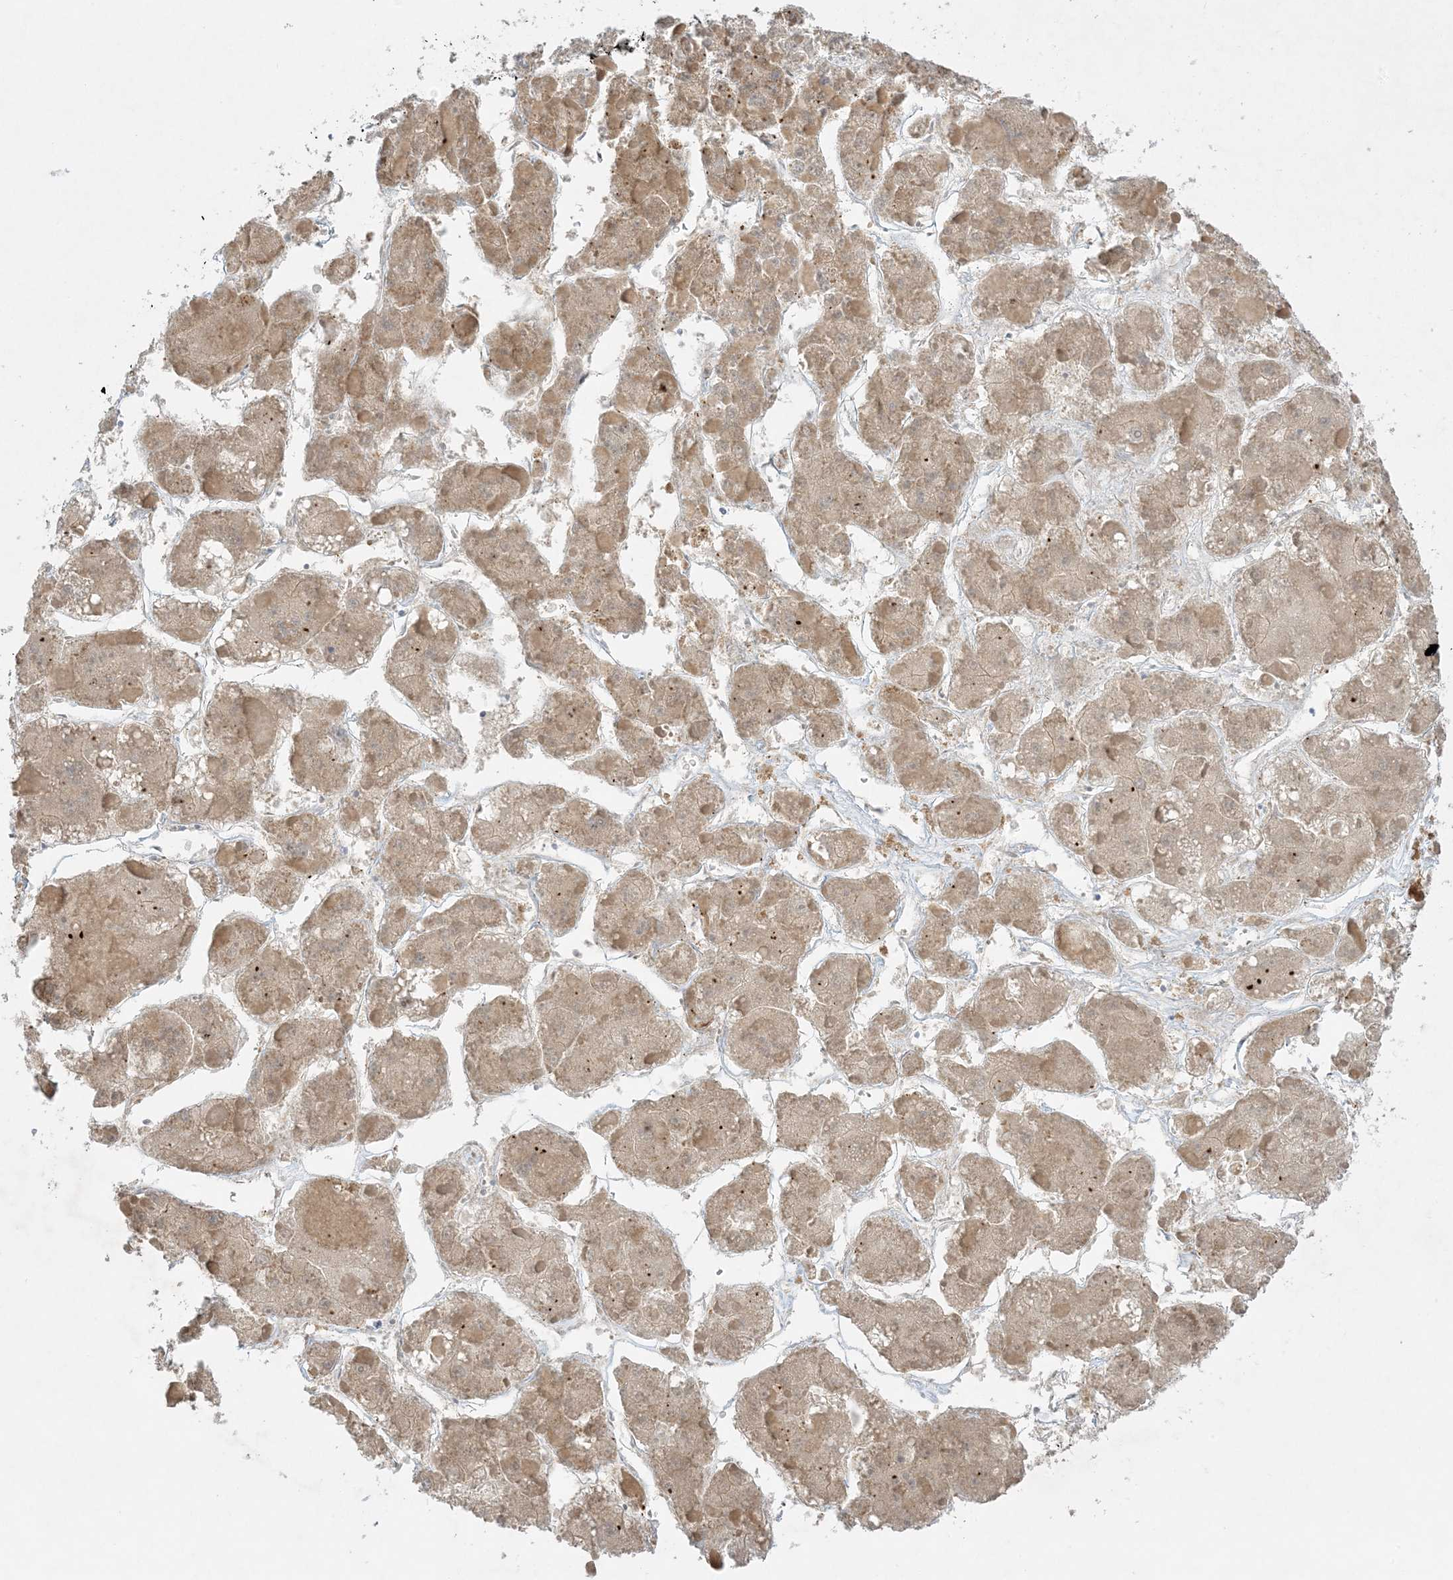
{"staining": {"intensity": "weak", "quantity": ">75%", "location": "cytoplasmic/membranous"}, "tissue": "liver cancer", "cell_type": "Tumor cells", "image_type": "cancer", "snomed": [{"axis": "morphology", "description": "Carcinoma, Hepatocellular, NOS"}, {"axis": "topography", "description": "Liver"}], "caption": "This photomicrograph displays immunohistochemistry (IHC) staining of liver cancer (hepatocellular carcinoma), with low weak cytoplasmic/membranous positivity in approximately >75% of tumor cells.", "gene": "RPP40", "patient": {"sex": "female", "age": 73}}